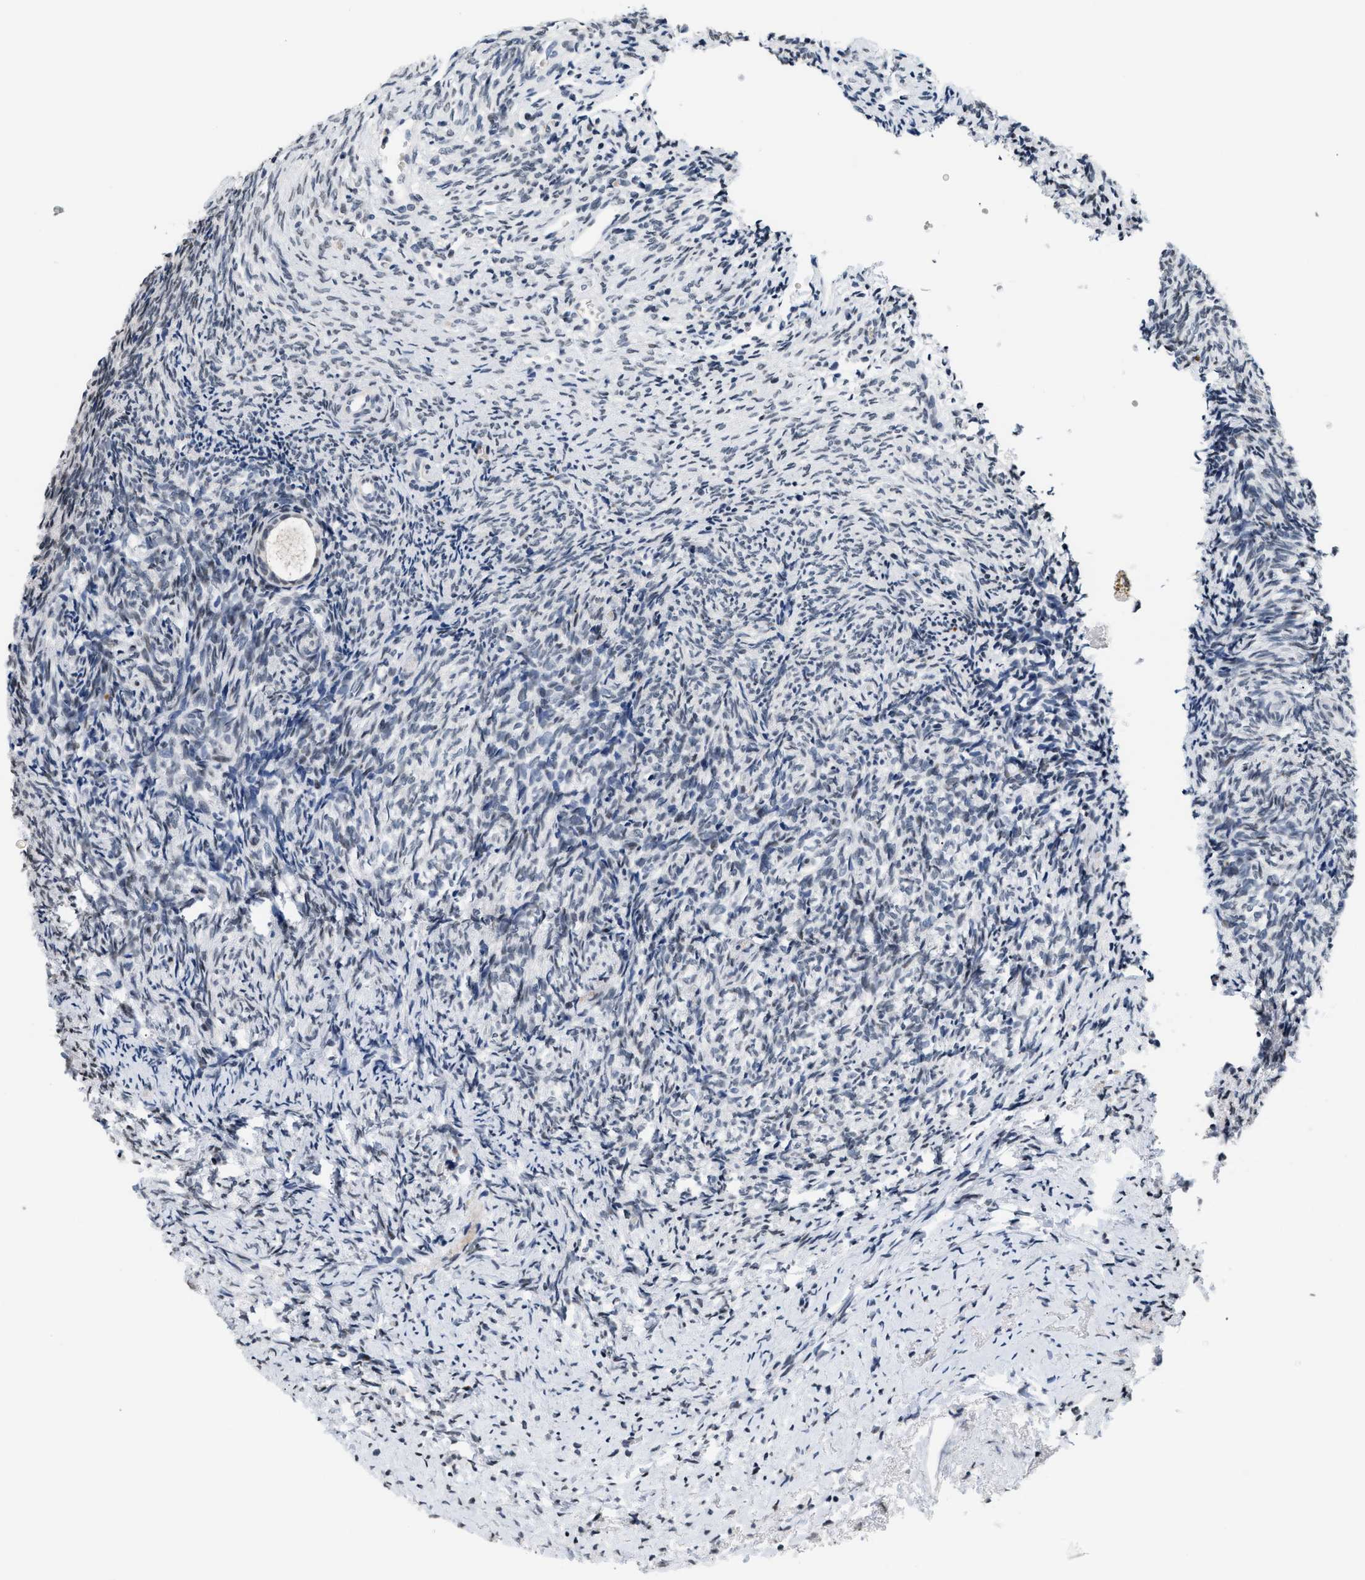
{"staining": {"intensity": "weak", "quantity": ">75%", "location": "cytoplasmic/membranous"}, "tissue": "ovary", "cell_type": "Follicle cells", "image_type": "normal", "snomed": [{"axis": "morphology", "description": "Normal tissue, NOS"}, {"axis": "topography", "description": "Ovary"}], "caption": "This histopathology image demonstrates immunohistochemistry (IHC) staining of normal ovary, with low weak cytoplasmic/membranous expression in about >75% of follicle cells.", "gene": "RAF1", "patient": {"sex": "female", "age": 41}}